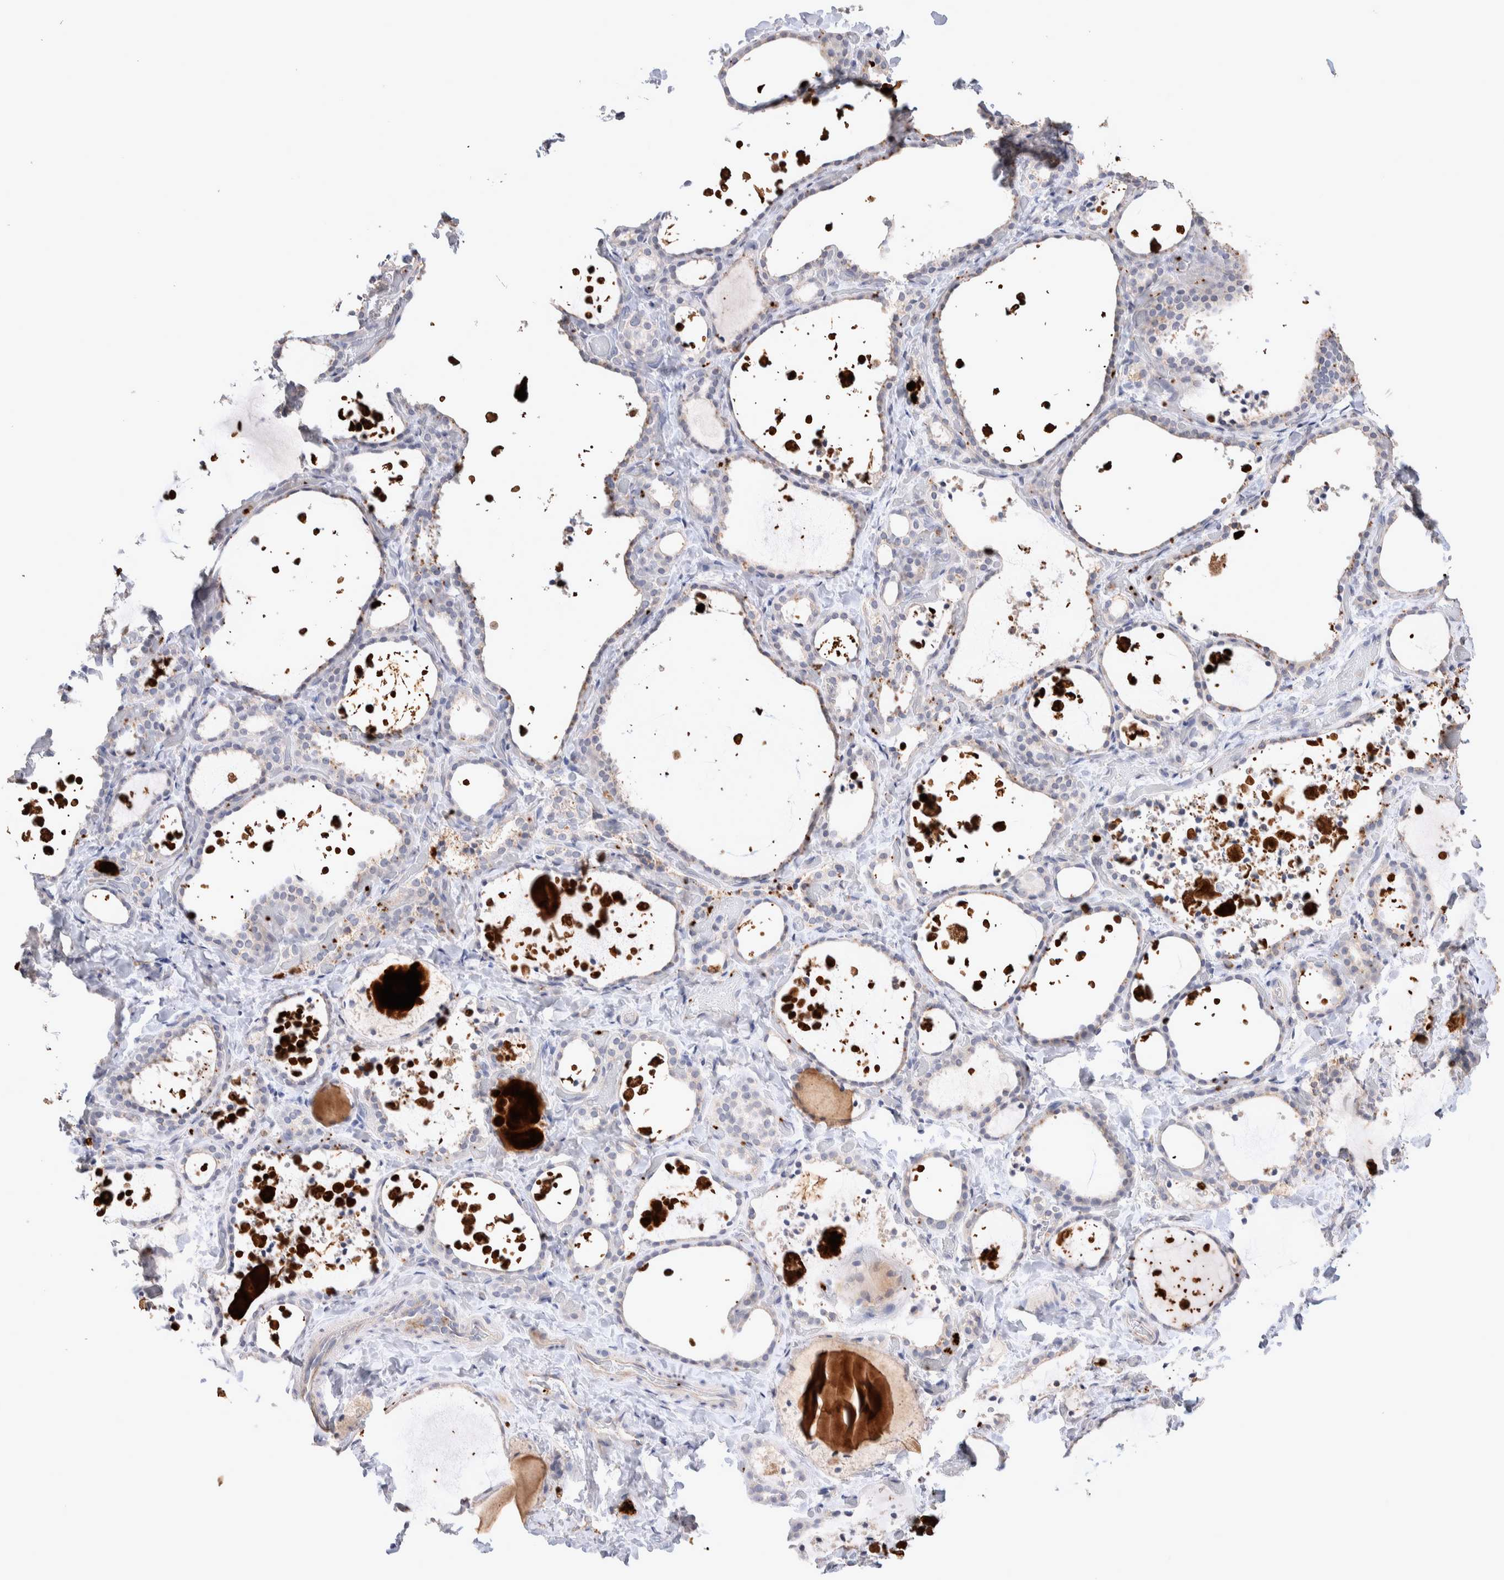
{"staining": {"intensity": "negative", "quantity": "none", "location": "none"}, "tissue": "thyroid gland", "cell_type": "Glandular cells", "image_type": "normal", "snomed": [{"axis": "morphology", "description": "Normal tissue, NOS"}, {"axis": "topography", "description": "Thyroid gland"}], "caption": "Histopathology image shows no protein staining in glandular cells of normal thyroid gland.", "gene": "FFAR2", "patient": {"sex": "female", "age": 44}}